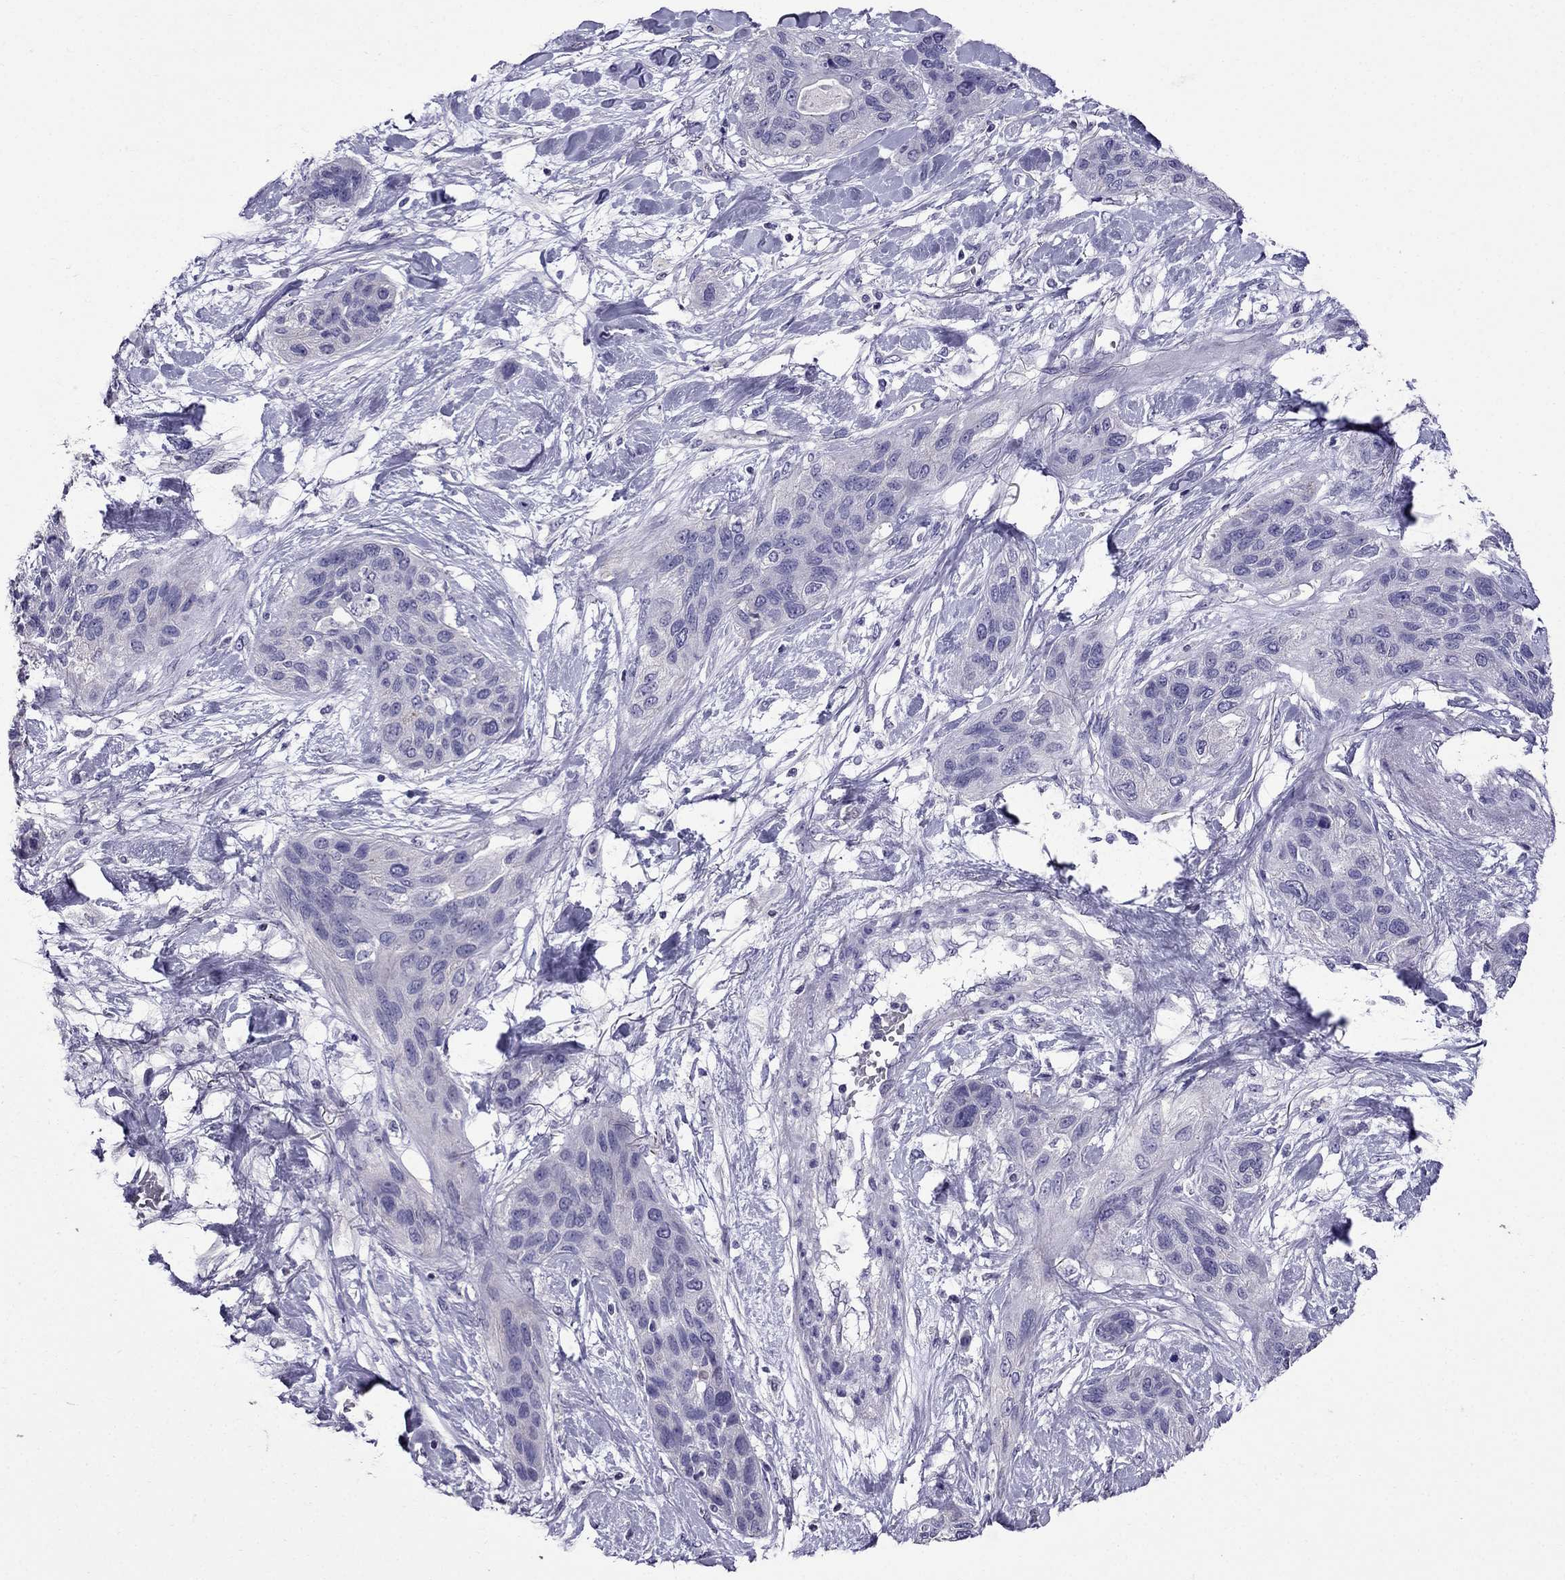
{"staining": {"intensity": "negative", "quantity": "none", "location": "none"}, "tissue": "lung cancer", "cell_type": "Tumor cells", "image_type": "cancer", "snomed": [{"axis": "morphology", "description": "Squamous cell carcinoma, NOS"}, {"axis": "topography", "description": "Lung"}], "caption": "This micrograph is of lung cancer stained with immunohistochemistry (IHC) to label a protein in brown with the nuclei are counter-stained blue. There is no staining in tumor cells.", "gene": "OXCT2", "patient": {"sex": "female", "age": 70}}